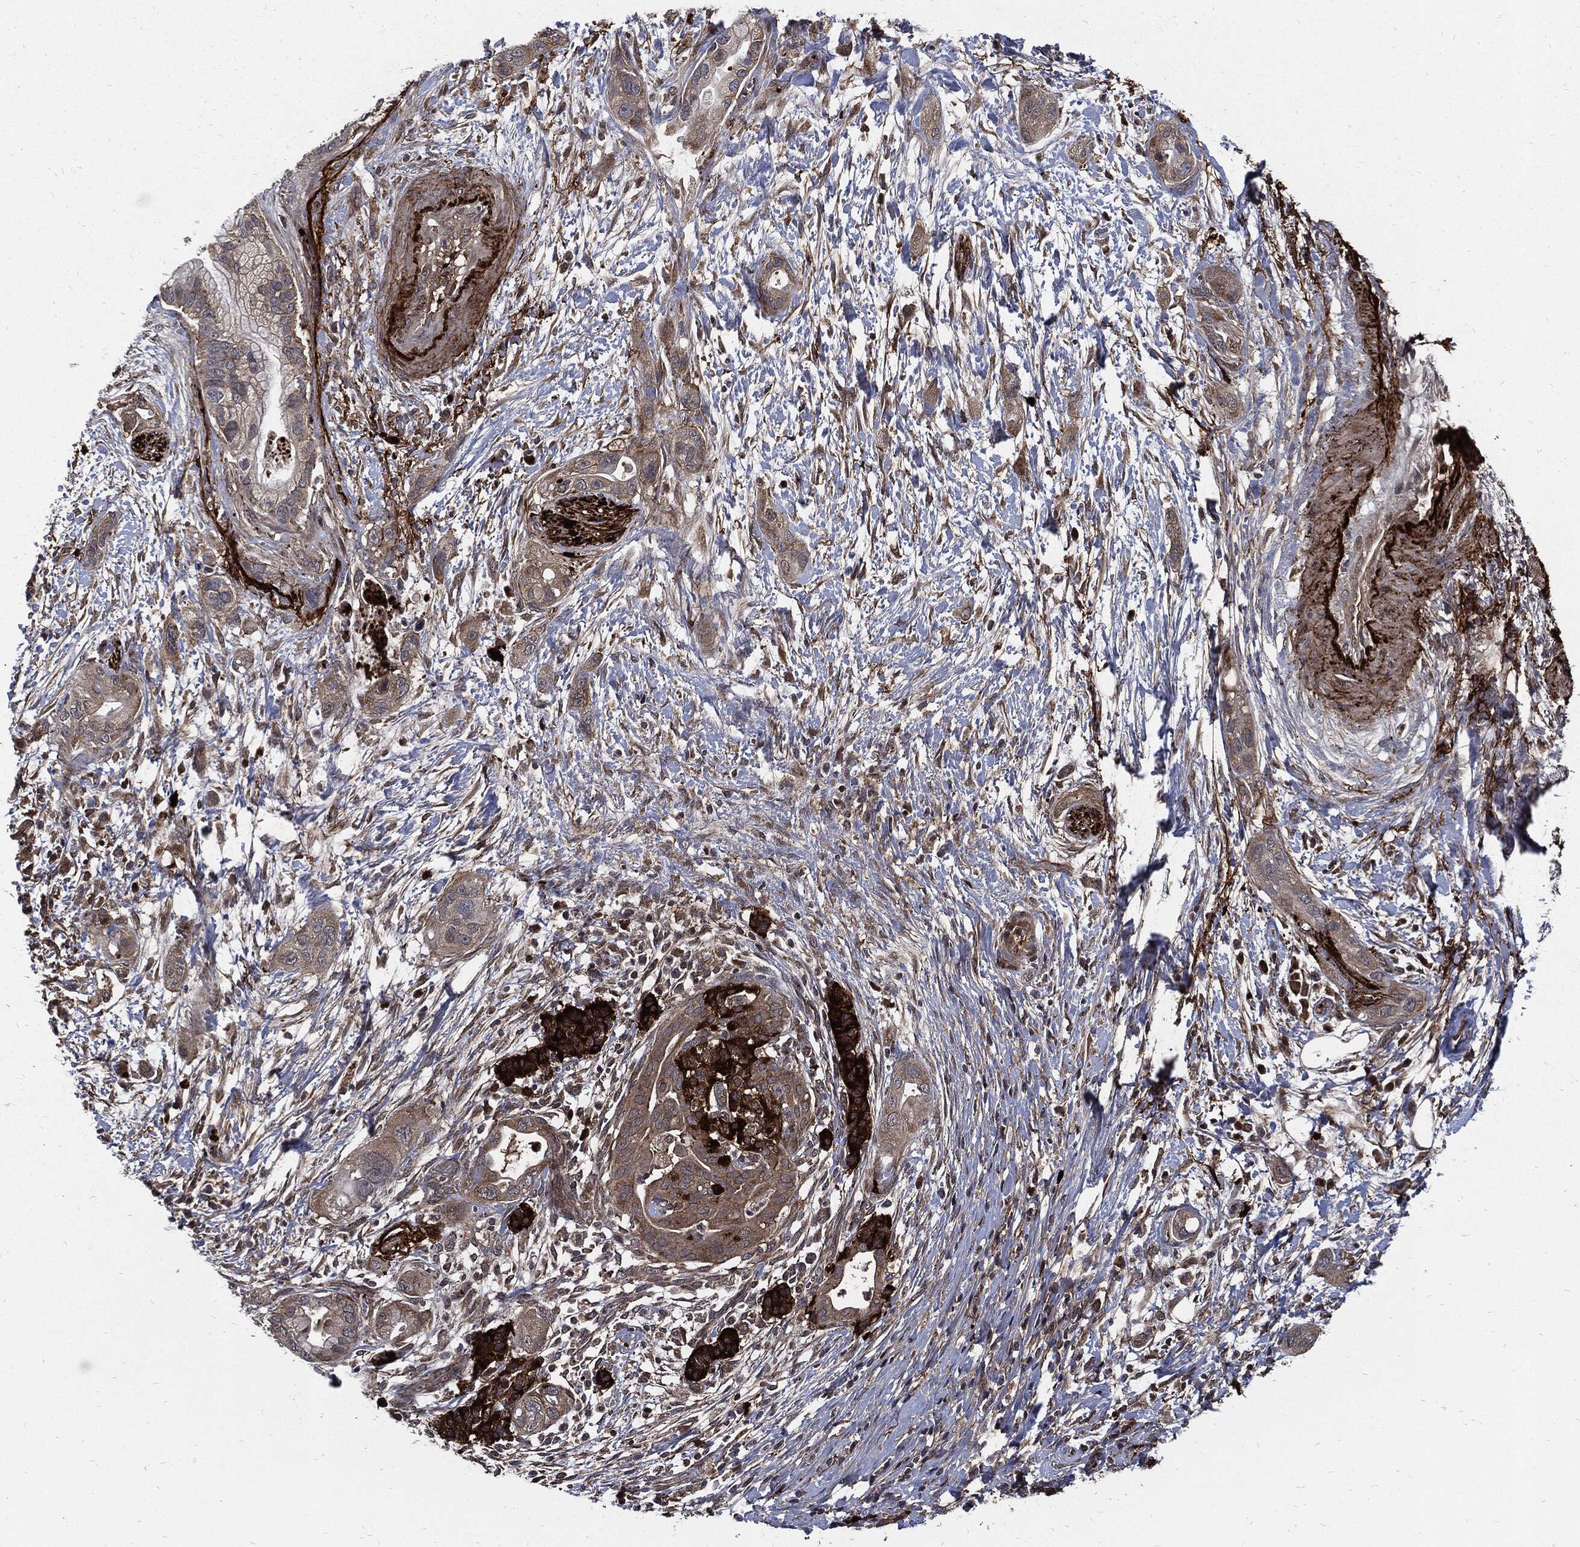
{"staining": {"intensity": "strong", "quantity": "<25%", "location": "cytoplasmic/membranous"}, "tissue": "pancreatic cancer", "cell_type": "Tumor cells", "image_type": "cancer", "snomed": [{"axis": "morphology", "description": "Adenocarcinoma, NOS"}, {"axis": "topography", "description": "Pancreas"}], "caption": "This is a histology image of immunohistochemistry (IHC) staining of pancreatic adenocarcinoma, which shows strong expression in the cytoplasmic/membranous of tumor cells.", "gene": "CLU", "patient": {"sex": "male", "age": 44}}